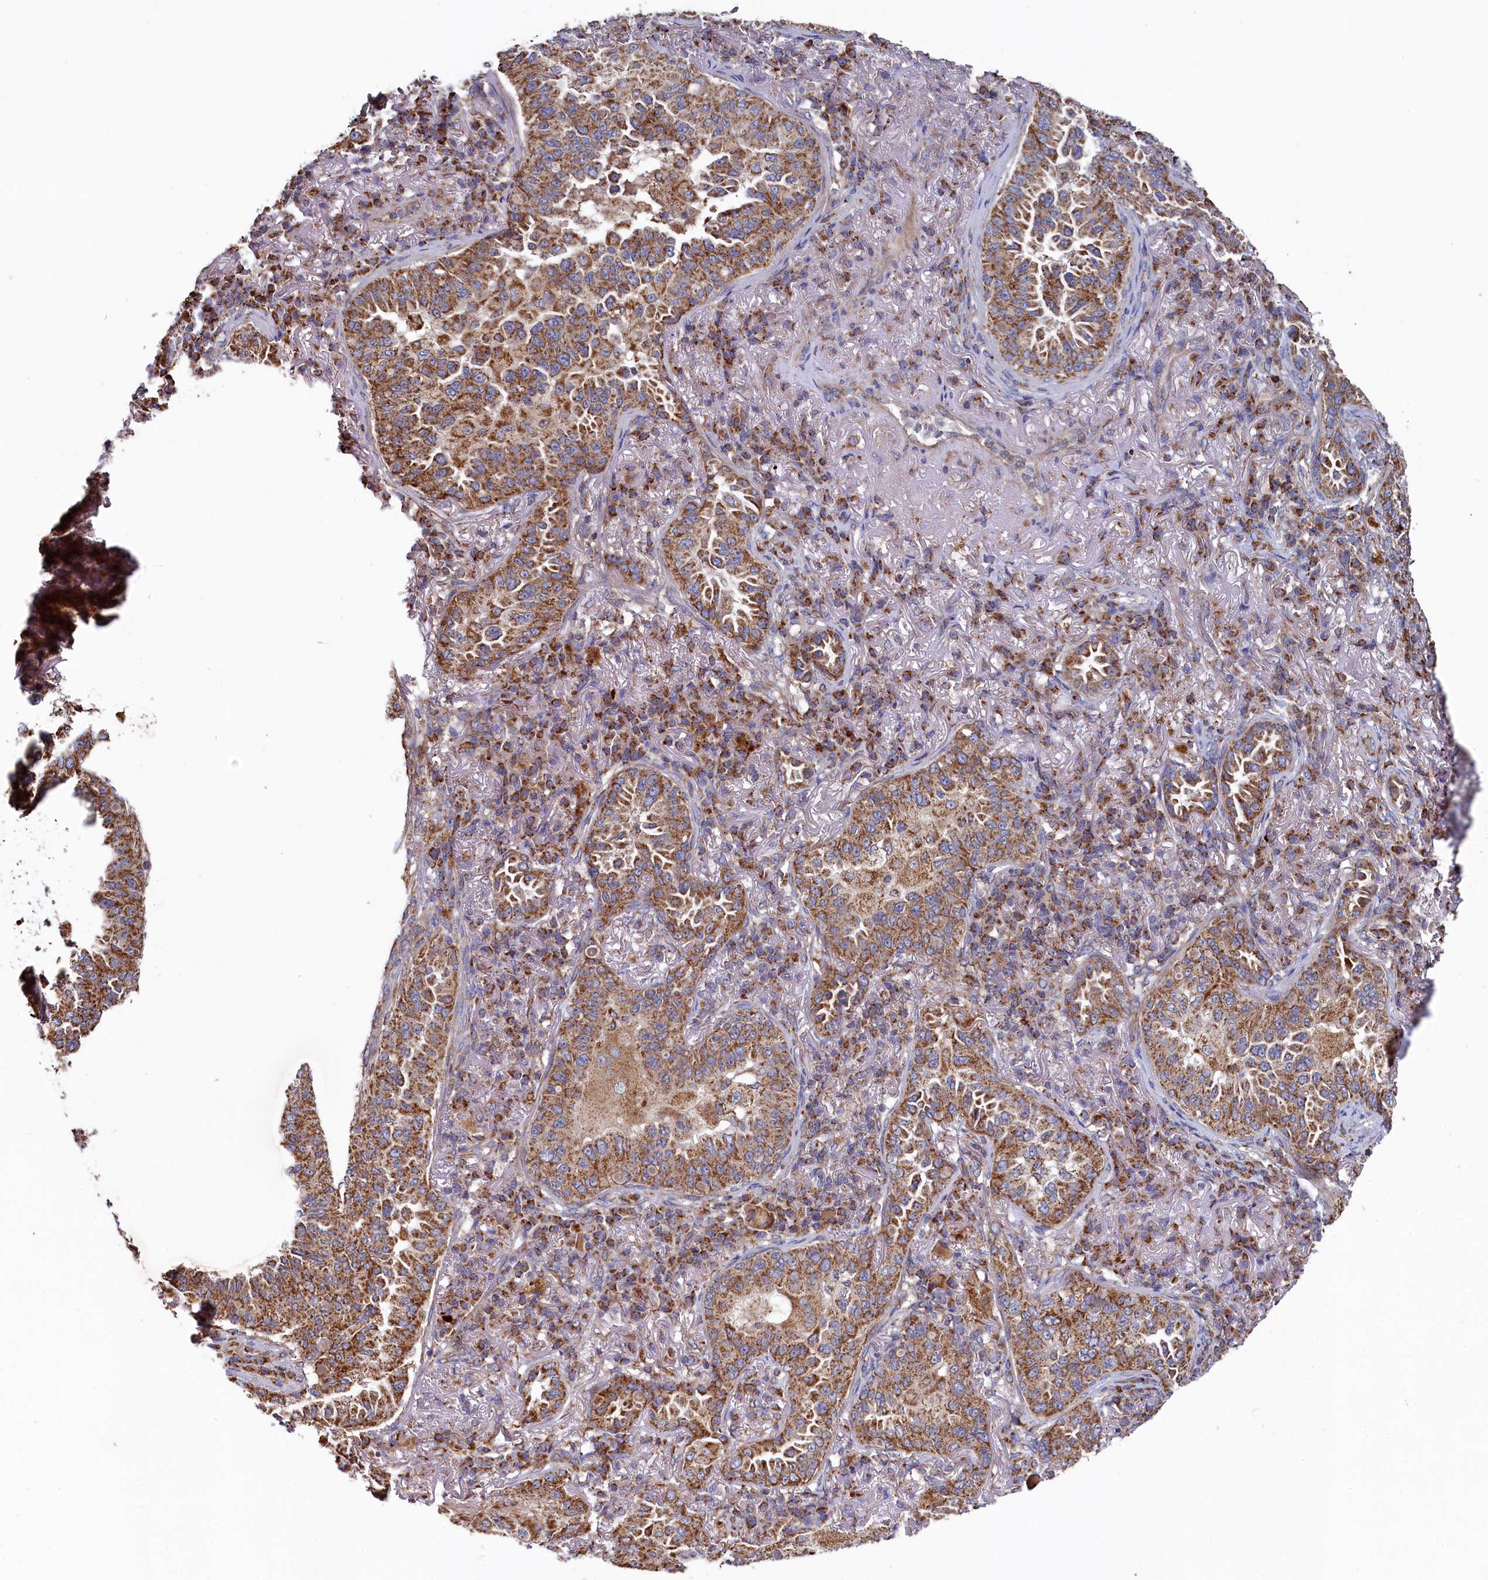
{"staining": {"intensity": "moderate", "quantity": ">75%", "location": "cytoplasmic/membranous"}, "tissue": "lung cancer", "cell_type": "Tumor cells", "image_type": "cancer", "snomed": [{"axis": "morphology", "description": "Adenocarcinoma, NOS"}, {"axis": "topography", "description": "Lung"}], "caption": "Immunohistochemical staining of lung cancer shows medium levels of moderate cytoplasmic/membranous positivity in approximately >75% of tumor cells. Using DAB (brown) and hematoxylin (blue) stains, captured at high magnification using brightfield microscopy.", "gene": "HAUS2", "patient": {"sex": "female", "age": 69}}